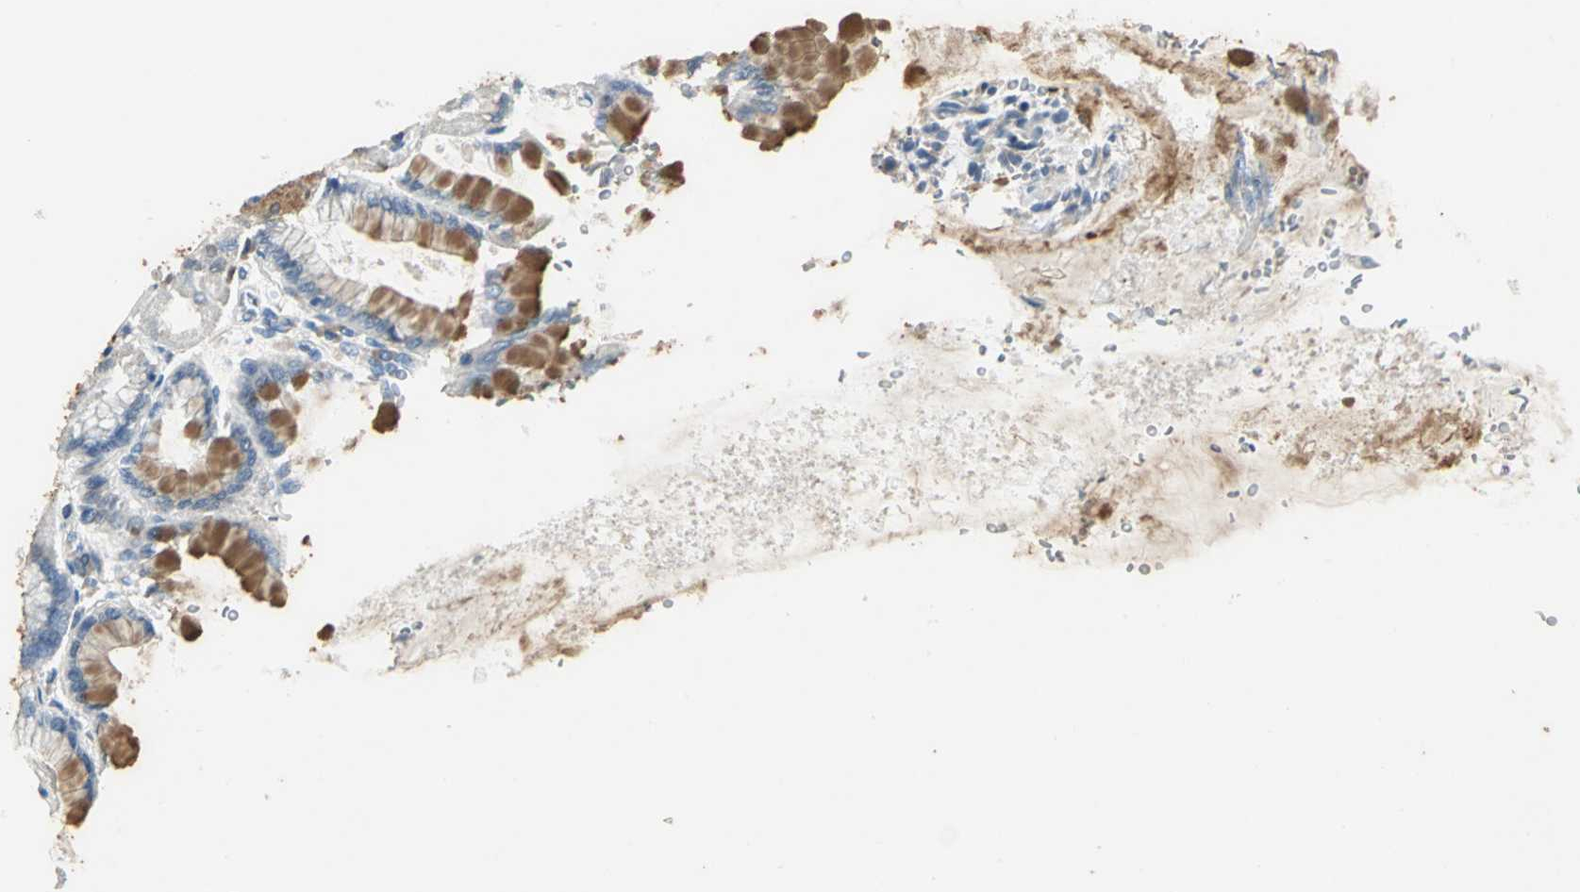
{"staining": {"intensity": "moderate", "quantity": "25%-75%", "location": "cytoplasmic/membranous"}, "tissue": "stomach", "cell_type": "Glandular cells", "image_type": "normal", "snomed": [{"axis": "morphology", "description": "Normal tissue, NOS"}, {"axis": "topography", "description": "Stomach, upper"}], "caption": "IHC of normal stomach shows medium levels of moderate cytoplasmic/membranous positivity in approximately 25%-75% of glandular cells. (brown staining indicates protein expression, while blue staining denotes nuclei).", "gene": "B3GNT2", "patient": {"sex": "female", "age": 56}}